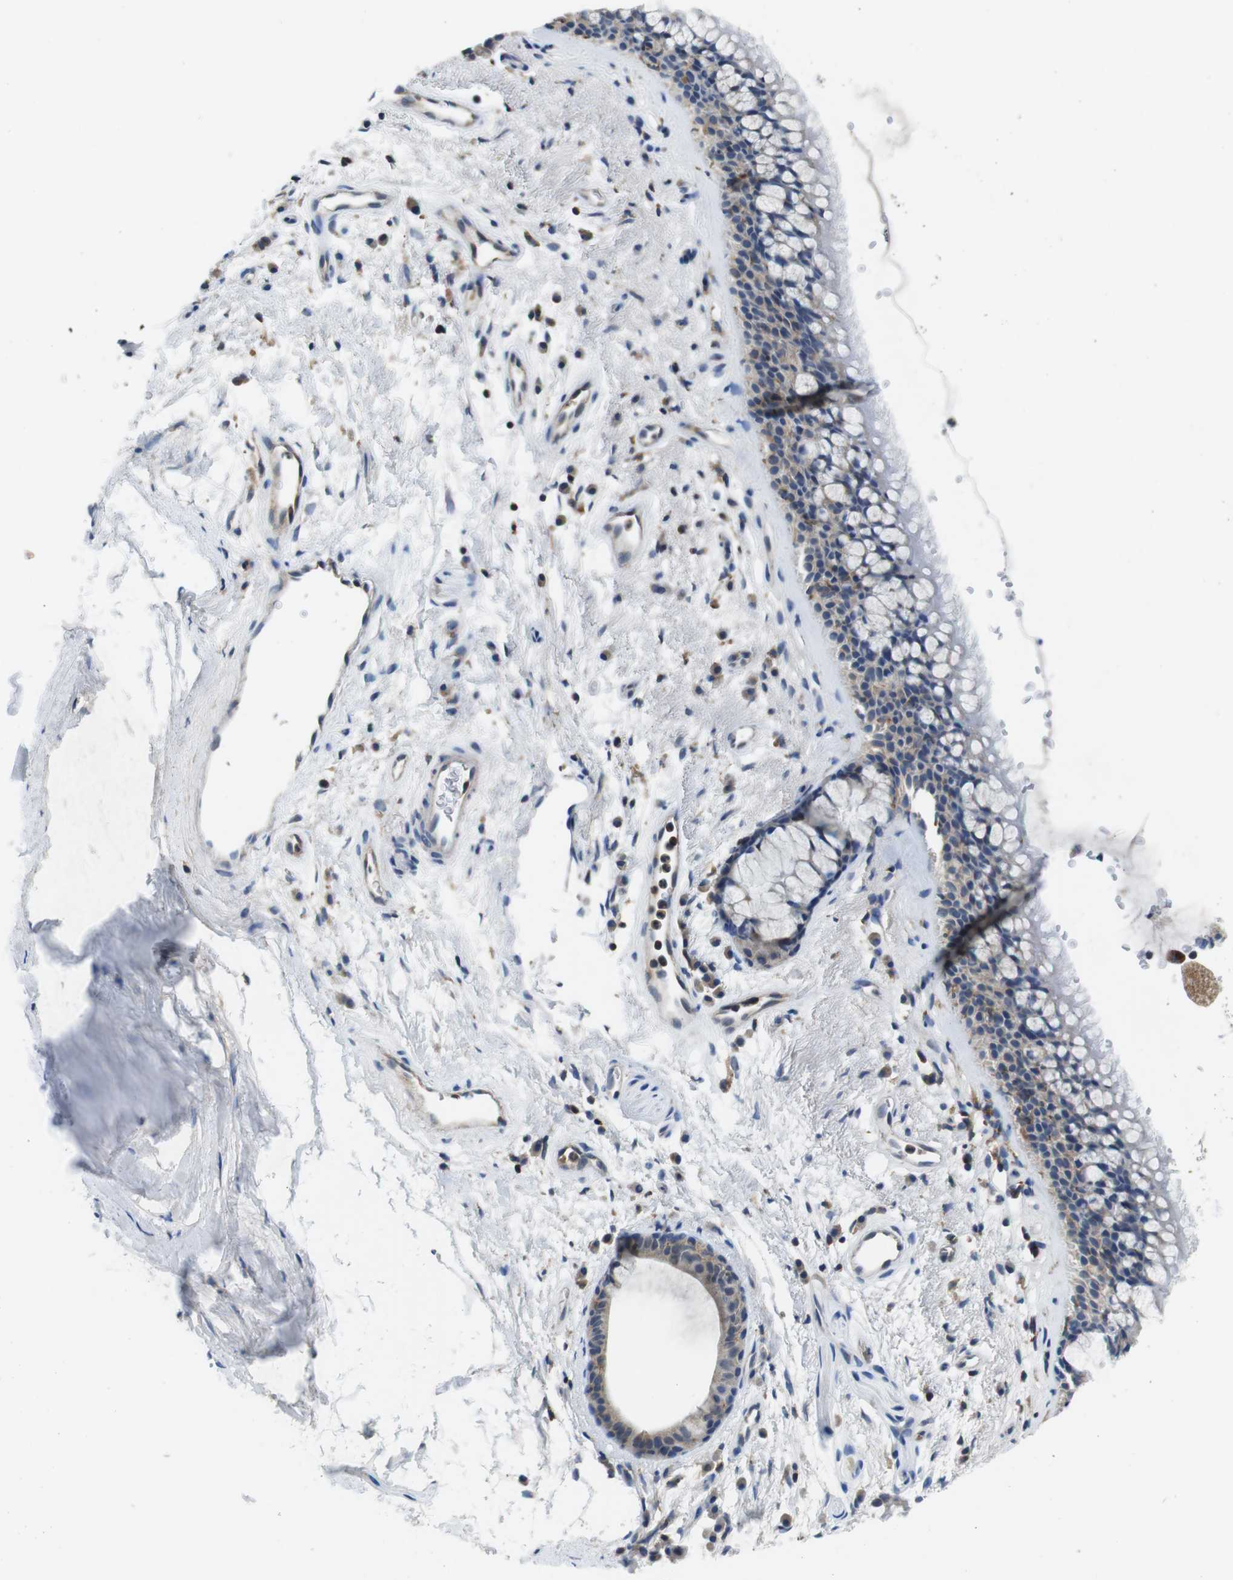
{"staining": {"intensity": "weak", "quantity": "<25%", "location": "cytoplasmic/membranous"}, "tissue": "bronchus", "cell_type": "Respiratory epithelial cells", "image_type": "normal", "snomed": [{"axis": "morphology", "description": "Normal tissue, NOS"}, {"axis": "topography", "description": "Bronchus"}], "caption": "A photomicrograph of bronchus stained for a protein reveals no brown staining in respiratory epithelial cells.", "gene": "PIK3CD", "patient": {"sex": "female", "age": 54}}